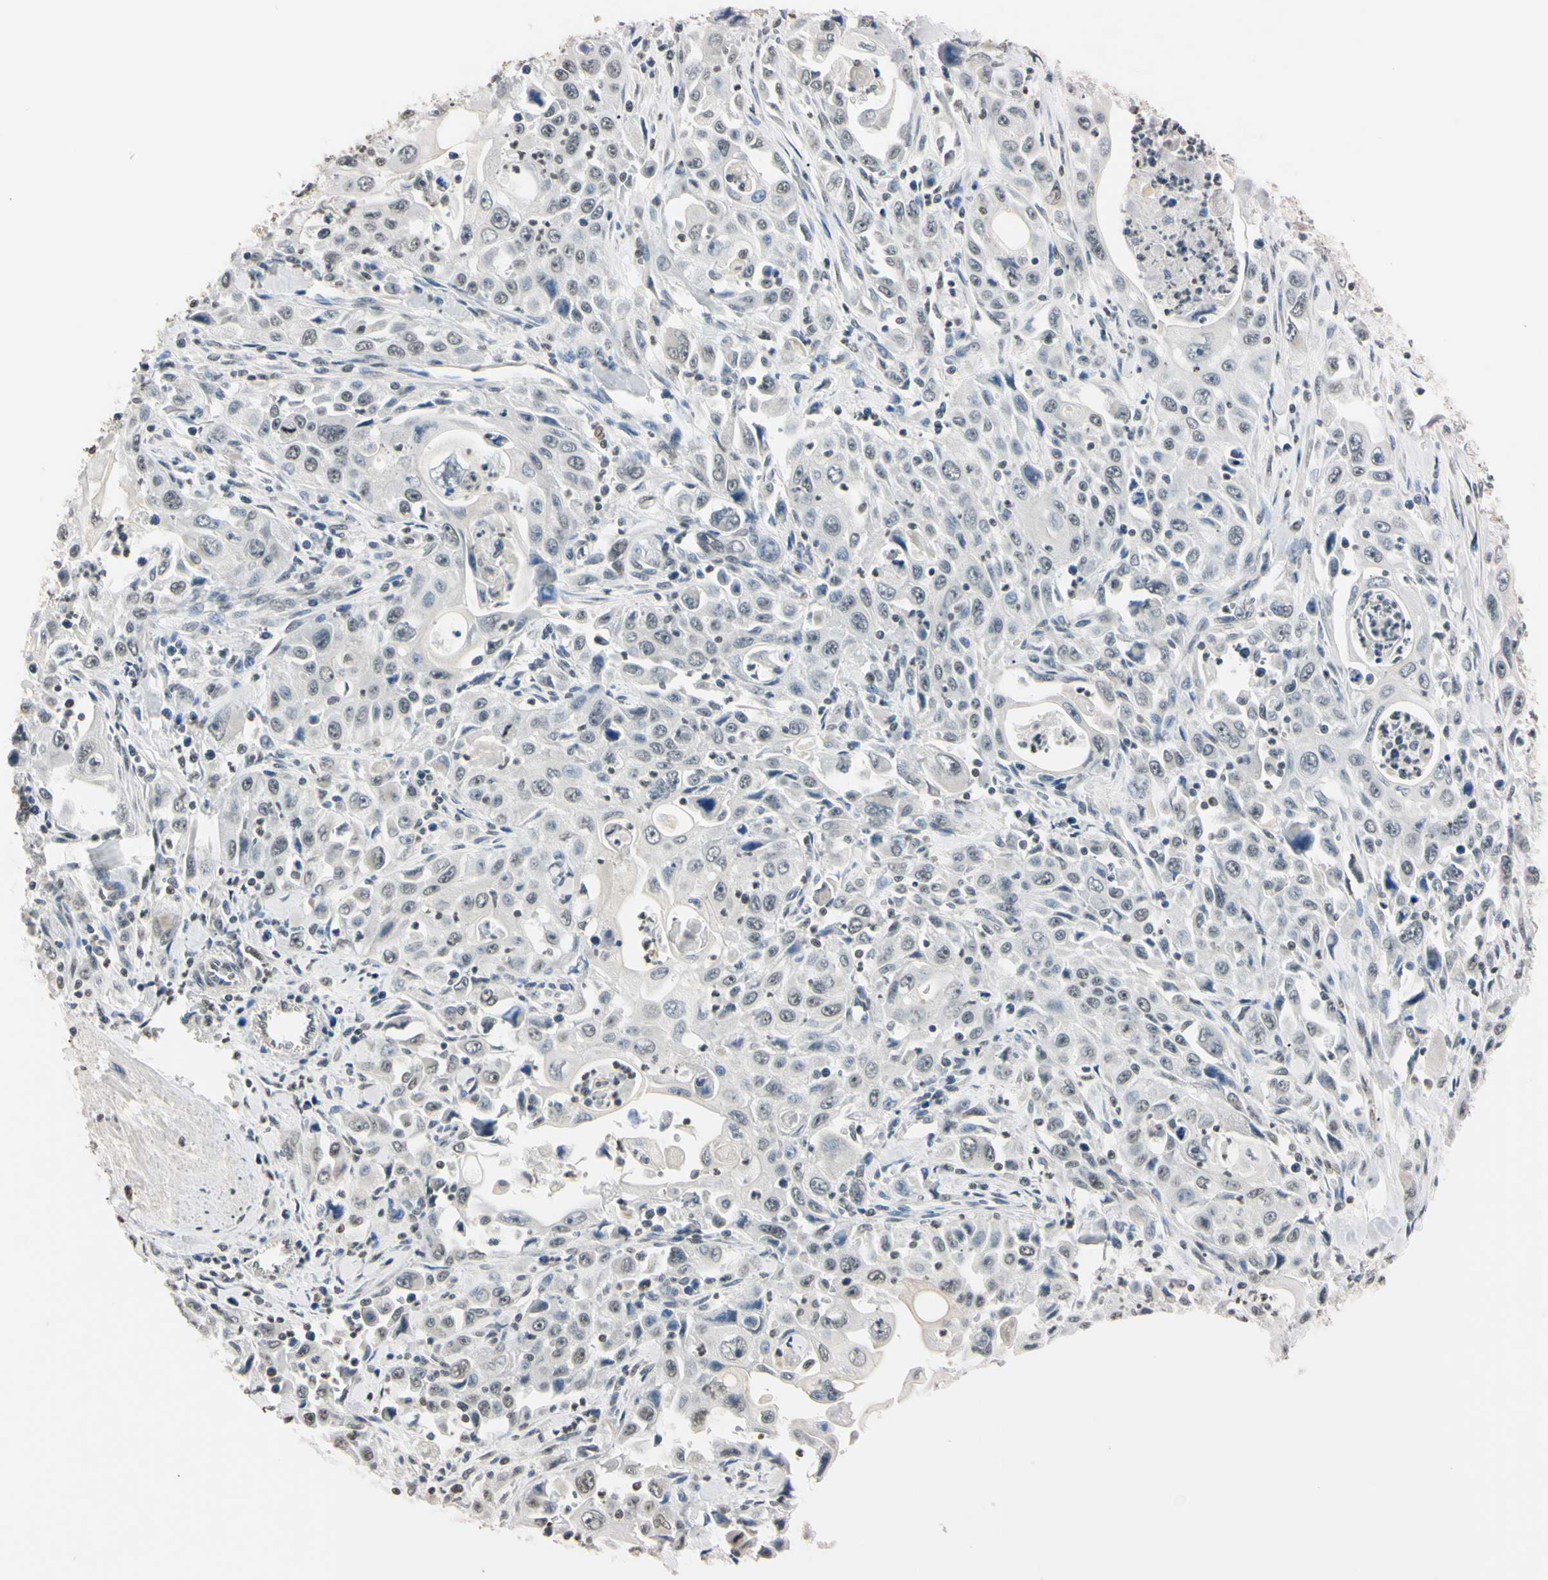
{"staining": {"intensity": "weak", "quantity": "<25%", "location": "nuclear"}, "tissue": "pancreatic cancer", "cell_type": "Tumor cells", "image_type": "cancer", "snomed": [{"axis": "morphology", "description": "Adenocarcinoma, NOS"}, {"axis": "topography", "description": "Pancreas"}], "caption": "There is no significant expression in tumor cells of adenocarcinoma (pancreatic). (Immunohistochemistry, brightfield microscopy, high magnification).", "gene": "CDC45", "patient": {"sex": "male", "age": 70}}